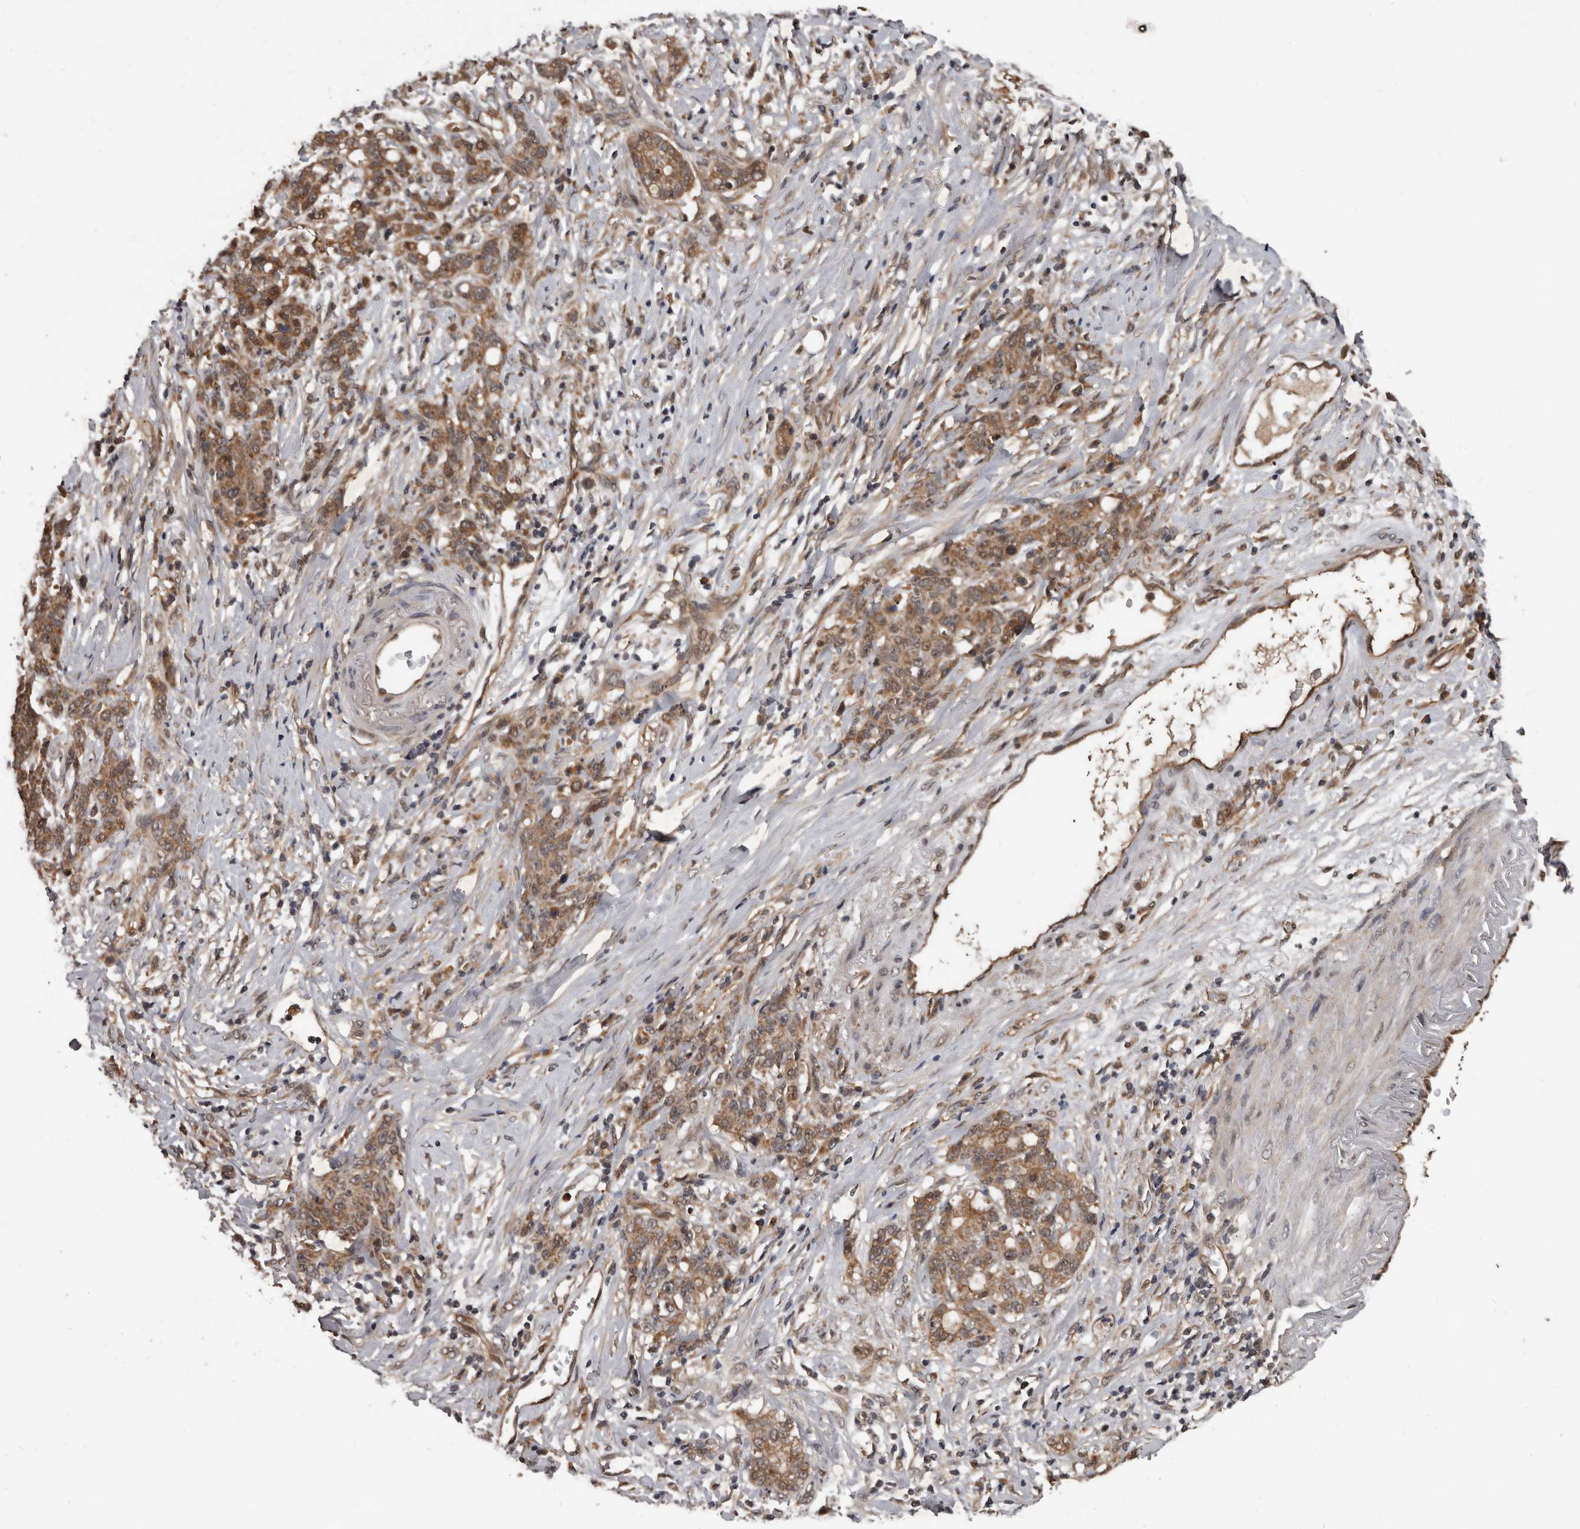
{"staining": {"intensity": "moderate", "quantity": ">75%", "location": "cytoplasmic/membranous"}, "tissue": "stomach cancer", "cell_type": "Tumor cells", "image_type": "cancer", "snomed": [{"axis": "morphology", "description": "Adenocarcinoma, NOS"}, {"axis": "topography", "description": "Stomach, lower"}], "caption": "About >75% of tumor cells in stomach adenocarcinoma exhibit moderate cytoplasmic/membranous protein expression as visualized by brown immunohistochemical staining.", "gene": "AHR", "patient": {"sex": "male", "age": 88}}